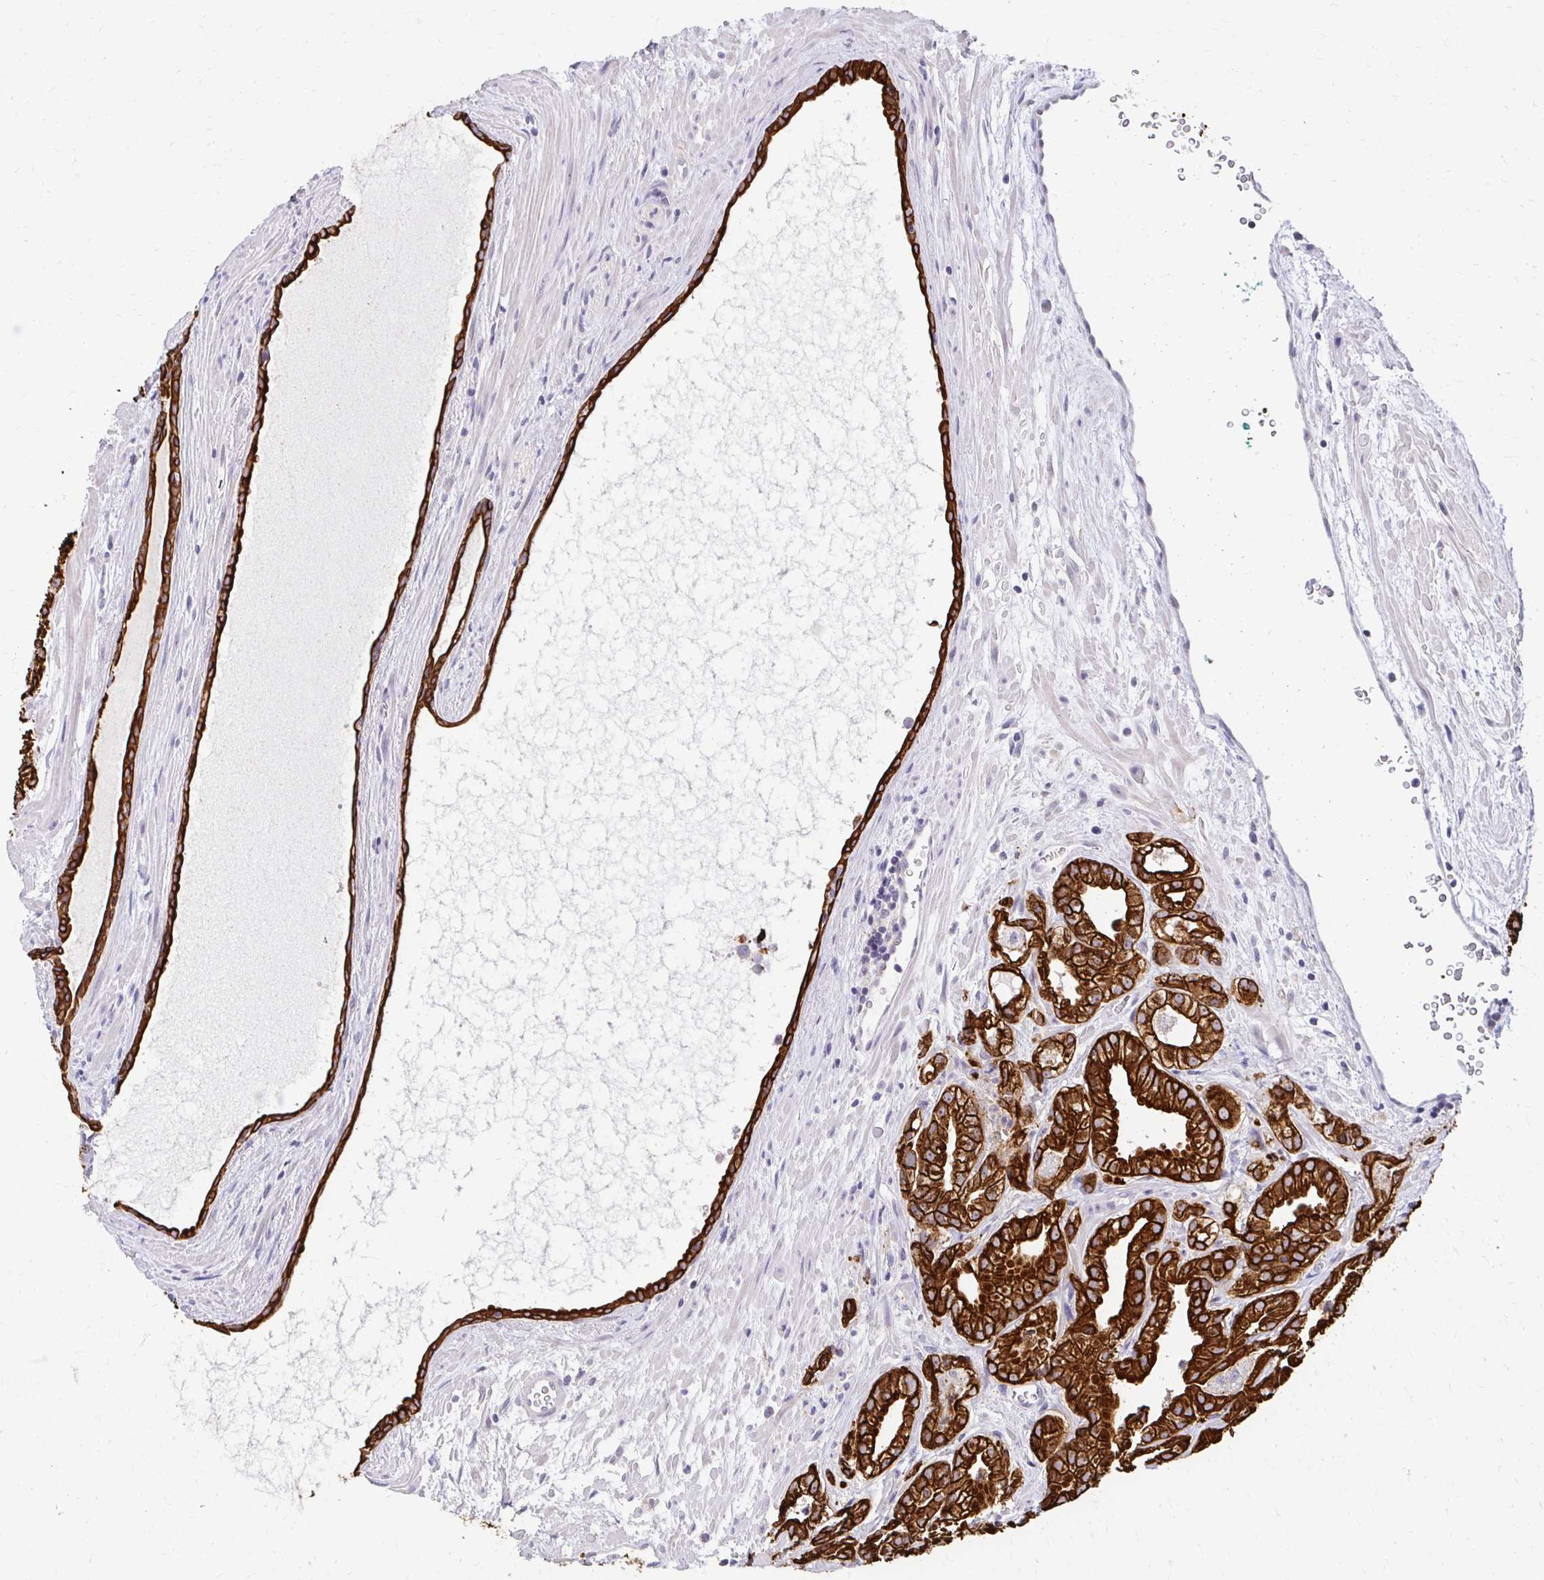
{"staining": {"intensity": "strong", "quantity": ">75%", "location": "cytoplasmic/membranous"}, "tissue": "prostate cancer", "cell_type": "Tumor cells", "image_type": "cancer", "snomed": [{"axis": "morphology", "description": "Adenocarcinoma, High grade"}, {"axis": "topography", "description": "Prostate"}], "caption": "Immunohistochemistry (IHC) photomicrograph of prostate high-grade adenocarcinoma stained for a protein (brown), which displays high levels of strong cytoplasmic/membranous expression in about >75% of tumor cells.", "gene": "C1QTNF2", "patient": {"sex": "male", "age": 68}}